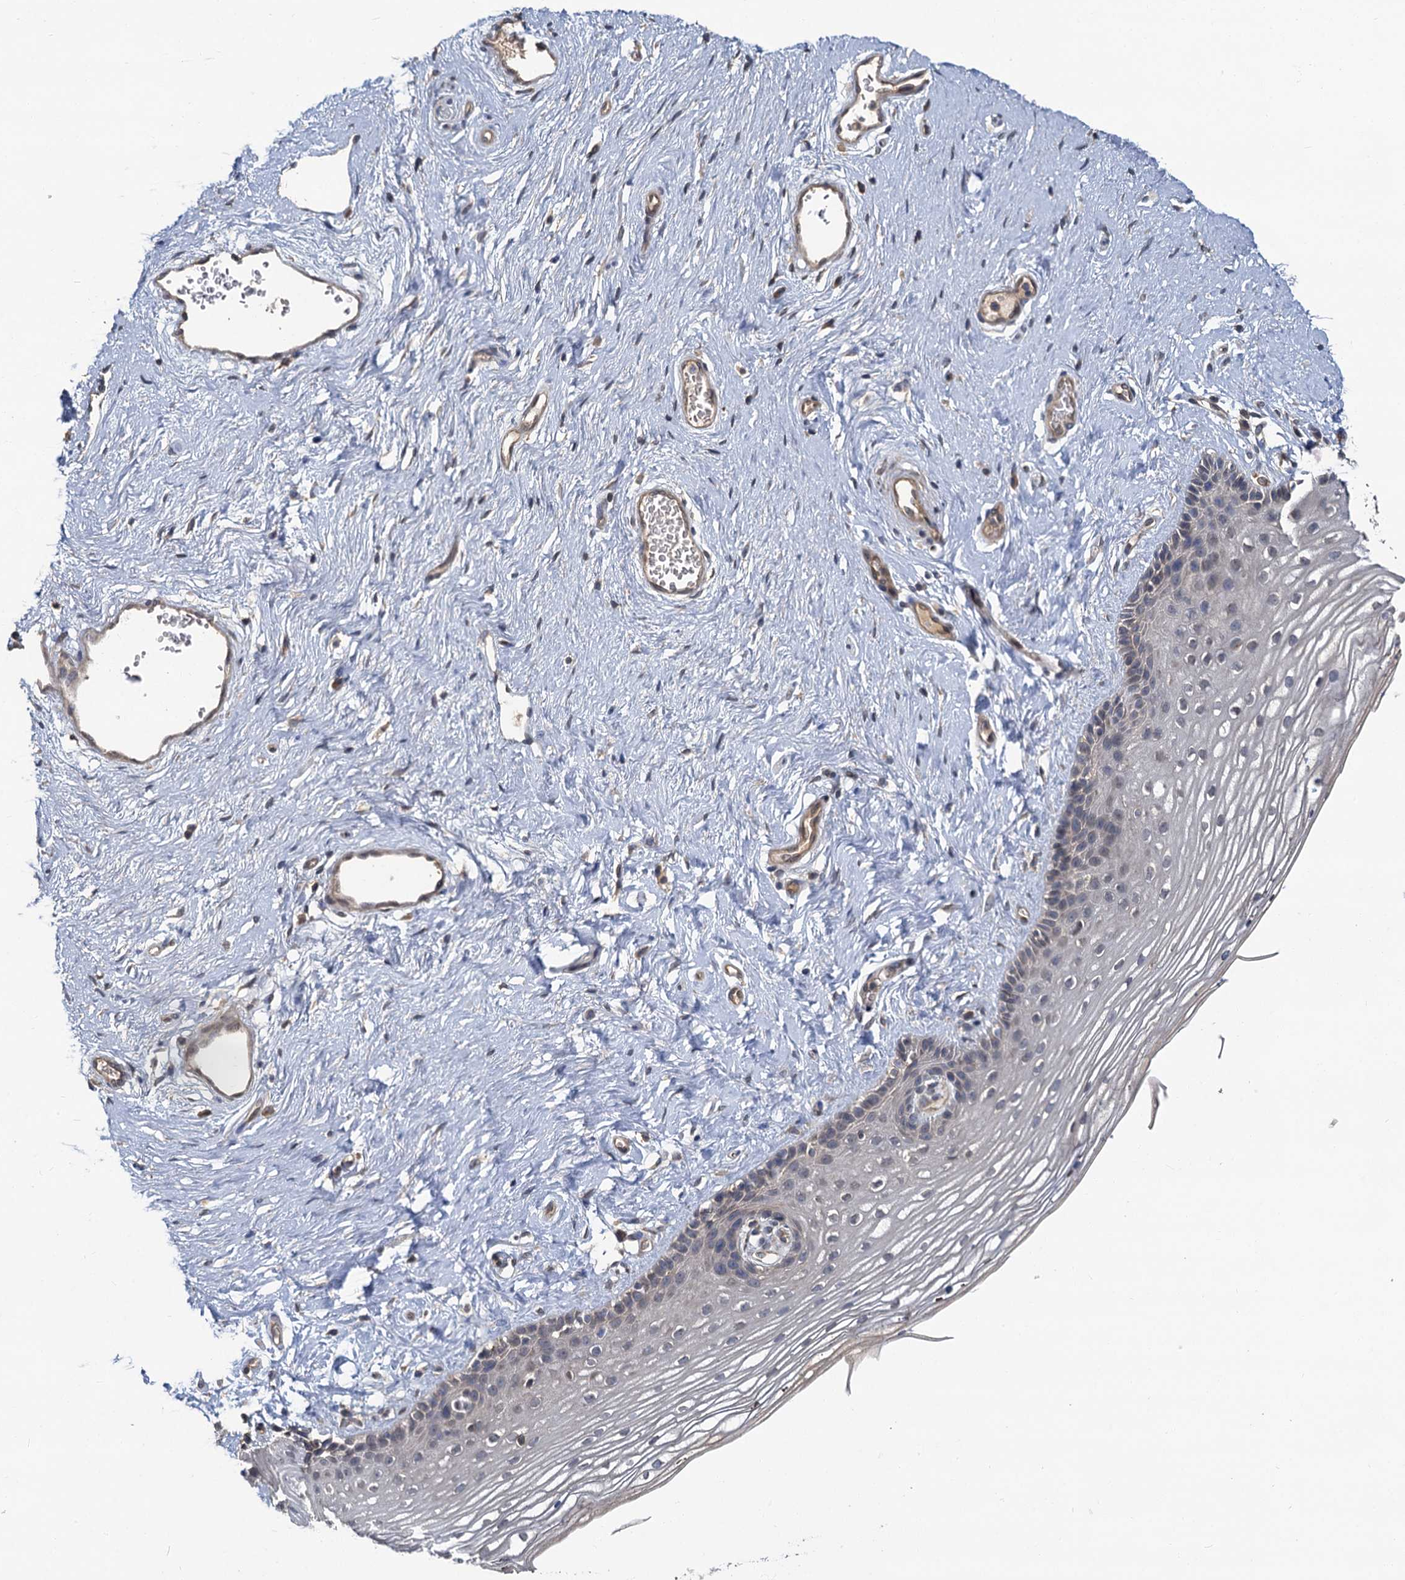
{"staining": {"intensity": "negative", "quantity": "none", "location": "none"}, "tissue": "vagina", "cell_type": "Squamous epithelial cells", "image_type": "normal", "snomed": [{"axis": "morphology", "description": "Normal tissue, NOS"}, {"axis": "topography", "description": "Vagina"}], "caption": "A high-resolution histopathology image shows immunohistochemistry staining of unremarkable vagina, which demonstrates no significant staining in squamous epithelial cells.", "gene": "ZNF324", "patient": {"sex": "female", "age": 46}}